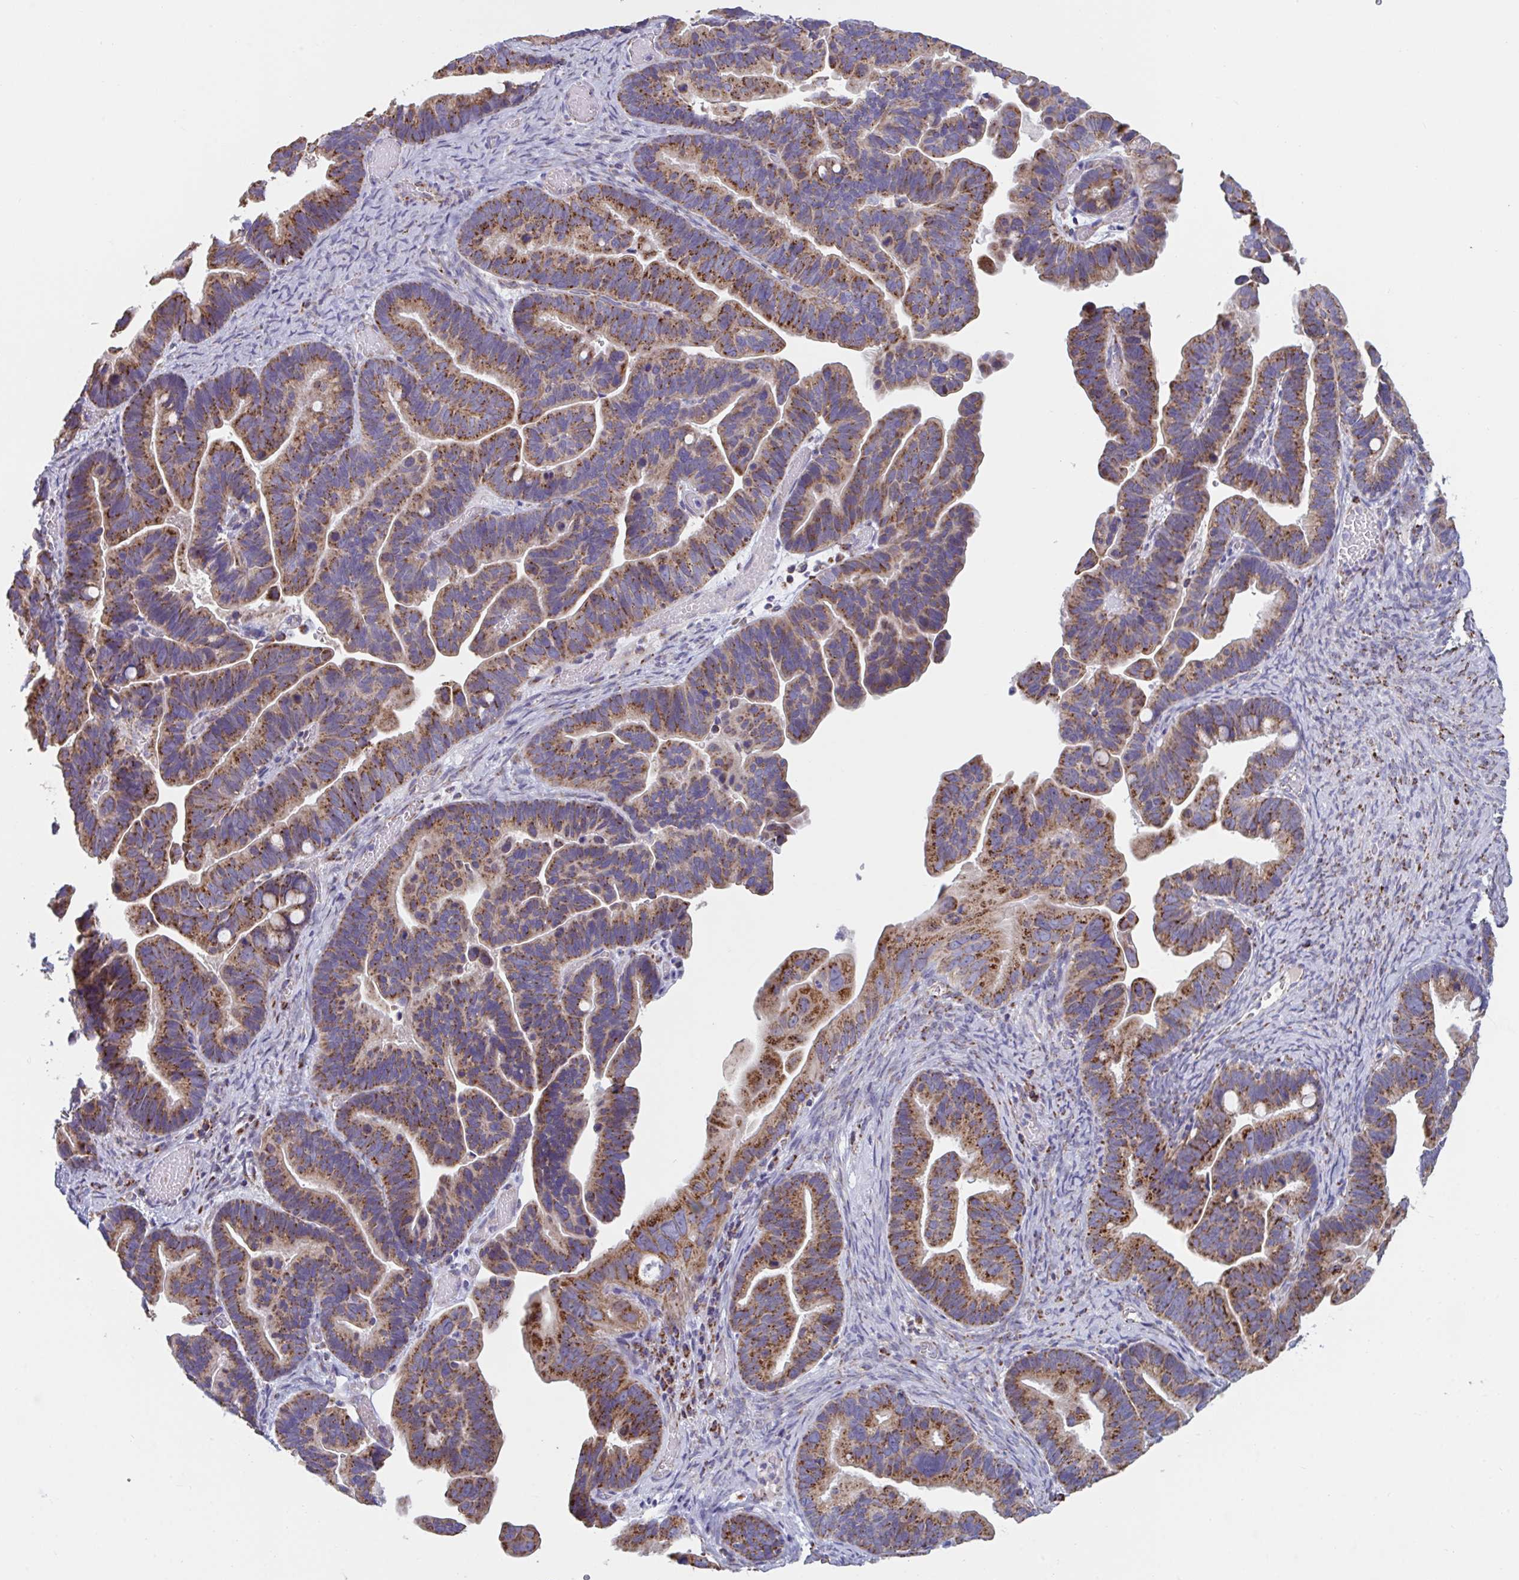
{"staining": {"intensity": "strong", "quantity": ">75%", "location": "cytoplasmic/membranous"}, "tissue": "ovarian cancer", "cell_type": "Tumor cells", "image_type": "cancer", "snomed": [{"axis": "morphology", "description": "Cystadenocarcinoma, serous, NOS"}, {"axis": "topography", "description": "Ovary"}], "caption": "Immunohistochemistry photomicrograph of human ovarian cancer (serous cystadenocarcinoma) stained for a protein (brown), which displays high levels of strong cytoplasmic/membranous positivity in approximately >75% of tumor cells.", "gene": "BCAT2", "patient": {"sex": "female", "age": 56}}